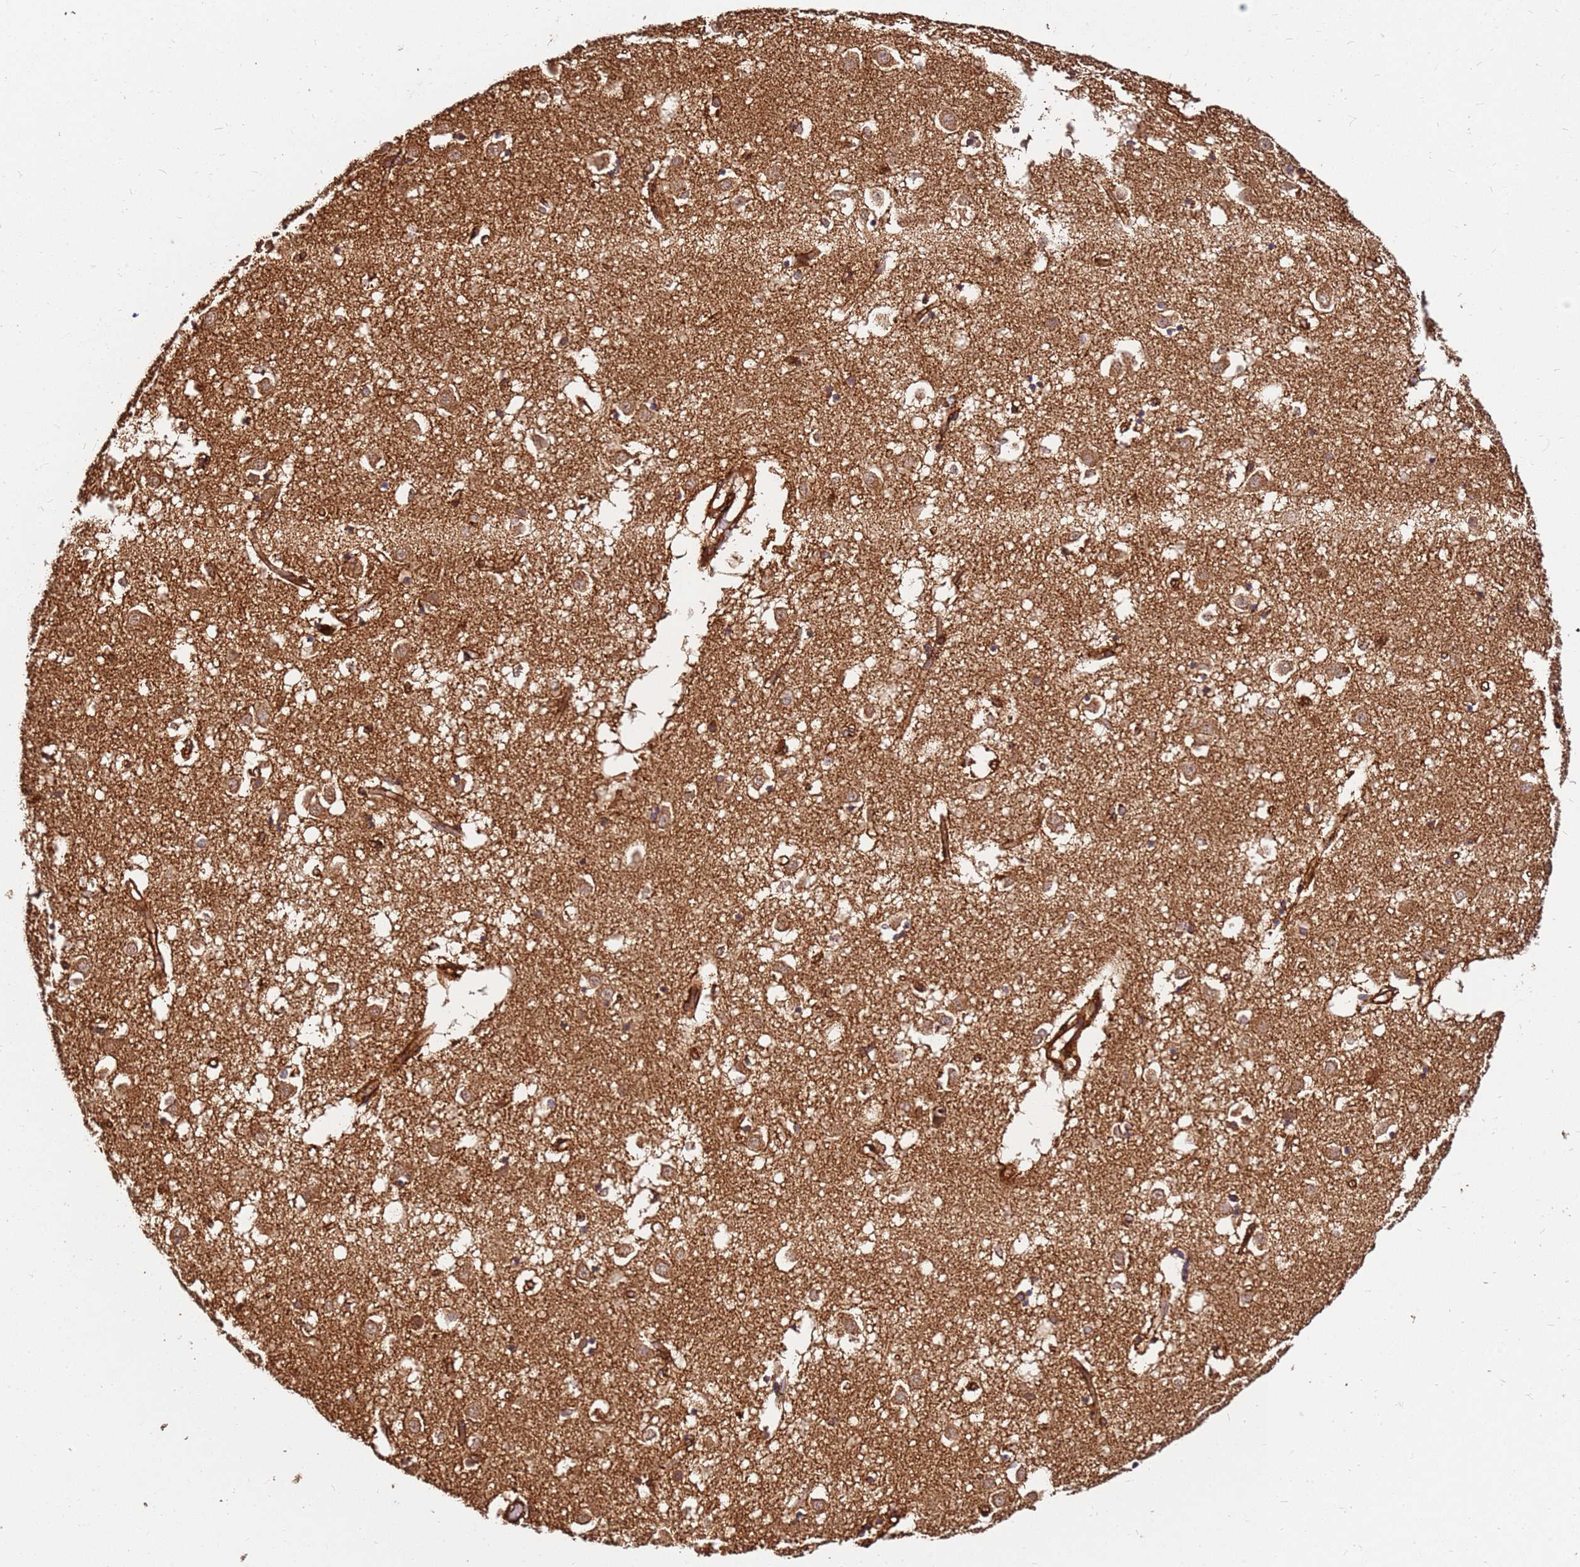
{"staining": {"intensity": "moderate", "quantity": "25%-75%", "location": "cytoplasmic/membranous"}, "tissue": "caudate", "cell_type": "Glial cells", "image_type": "normal", "snomed": [{"axis": "morphology", "description": "Normal tissue, NOS"}, {"axis": "topography", "description": "Lateral ventricle wall"}], "caption": "Protein staining demonstrates moderate cytoplasmic/membranous expression in about 25%-75% of glial cells in unremarkable caudate.", "gene": "DVL3", "patient": {"sex": "male", "age": 70}}